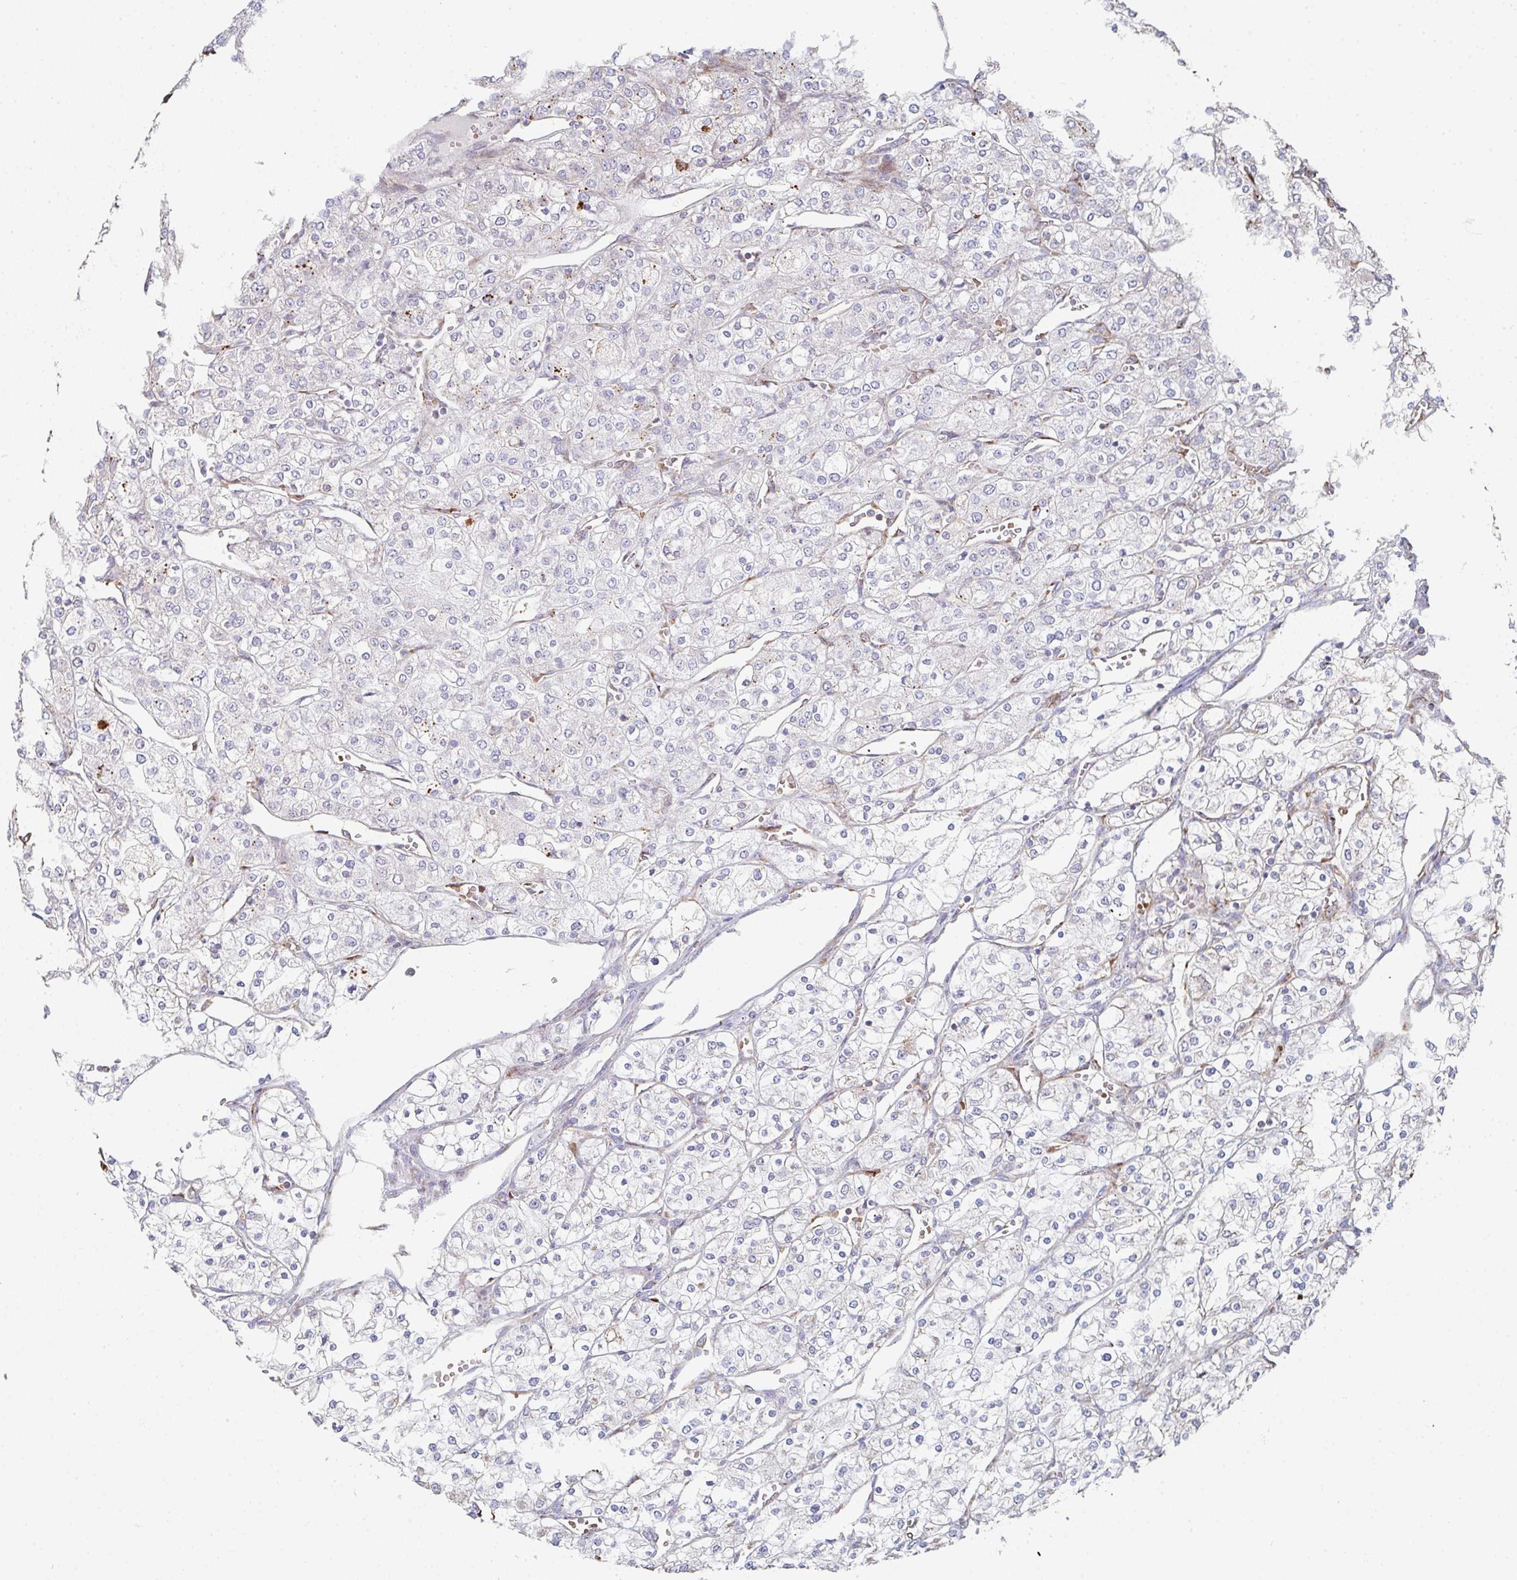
{"staining": {"intensity": "moderate", "quantity": "<25%", "location": "cytoplasmic/membranous"}, "tissue": "renal cancer", "cell_type": "Tumor cells", "image_type": "cancer", "snomed": [{"axis": "morphology", "description": "Adenocarcinoma, NOS"}, {"axis": "topography", "description": "Kidney"}], "caption": "A brown stain shows moderate cytoplasmic/membranous positivity of a protein in renal cancer (adenocarcinoma) tumor cells. The staining is performed using DAB brown chromogen to label protein expression. The nuclei are counter-stained blue using hematoxylin.", "gene": "ZNF526", "patient": {"sex": "male", "age": 80}}